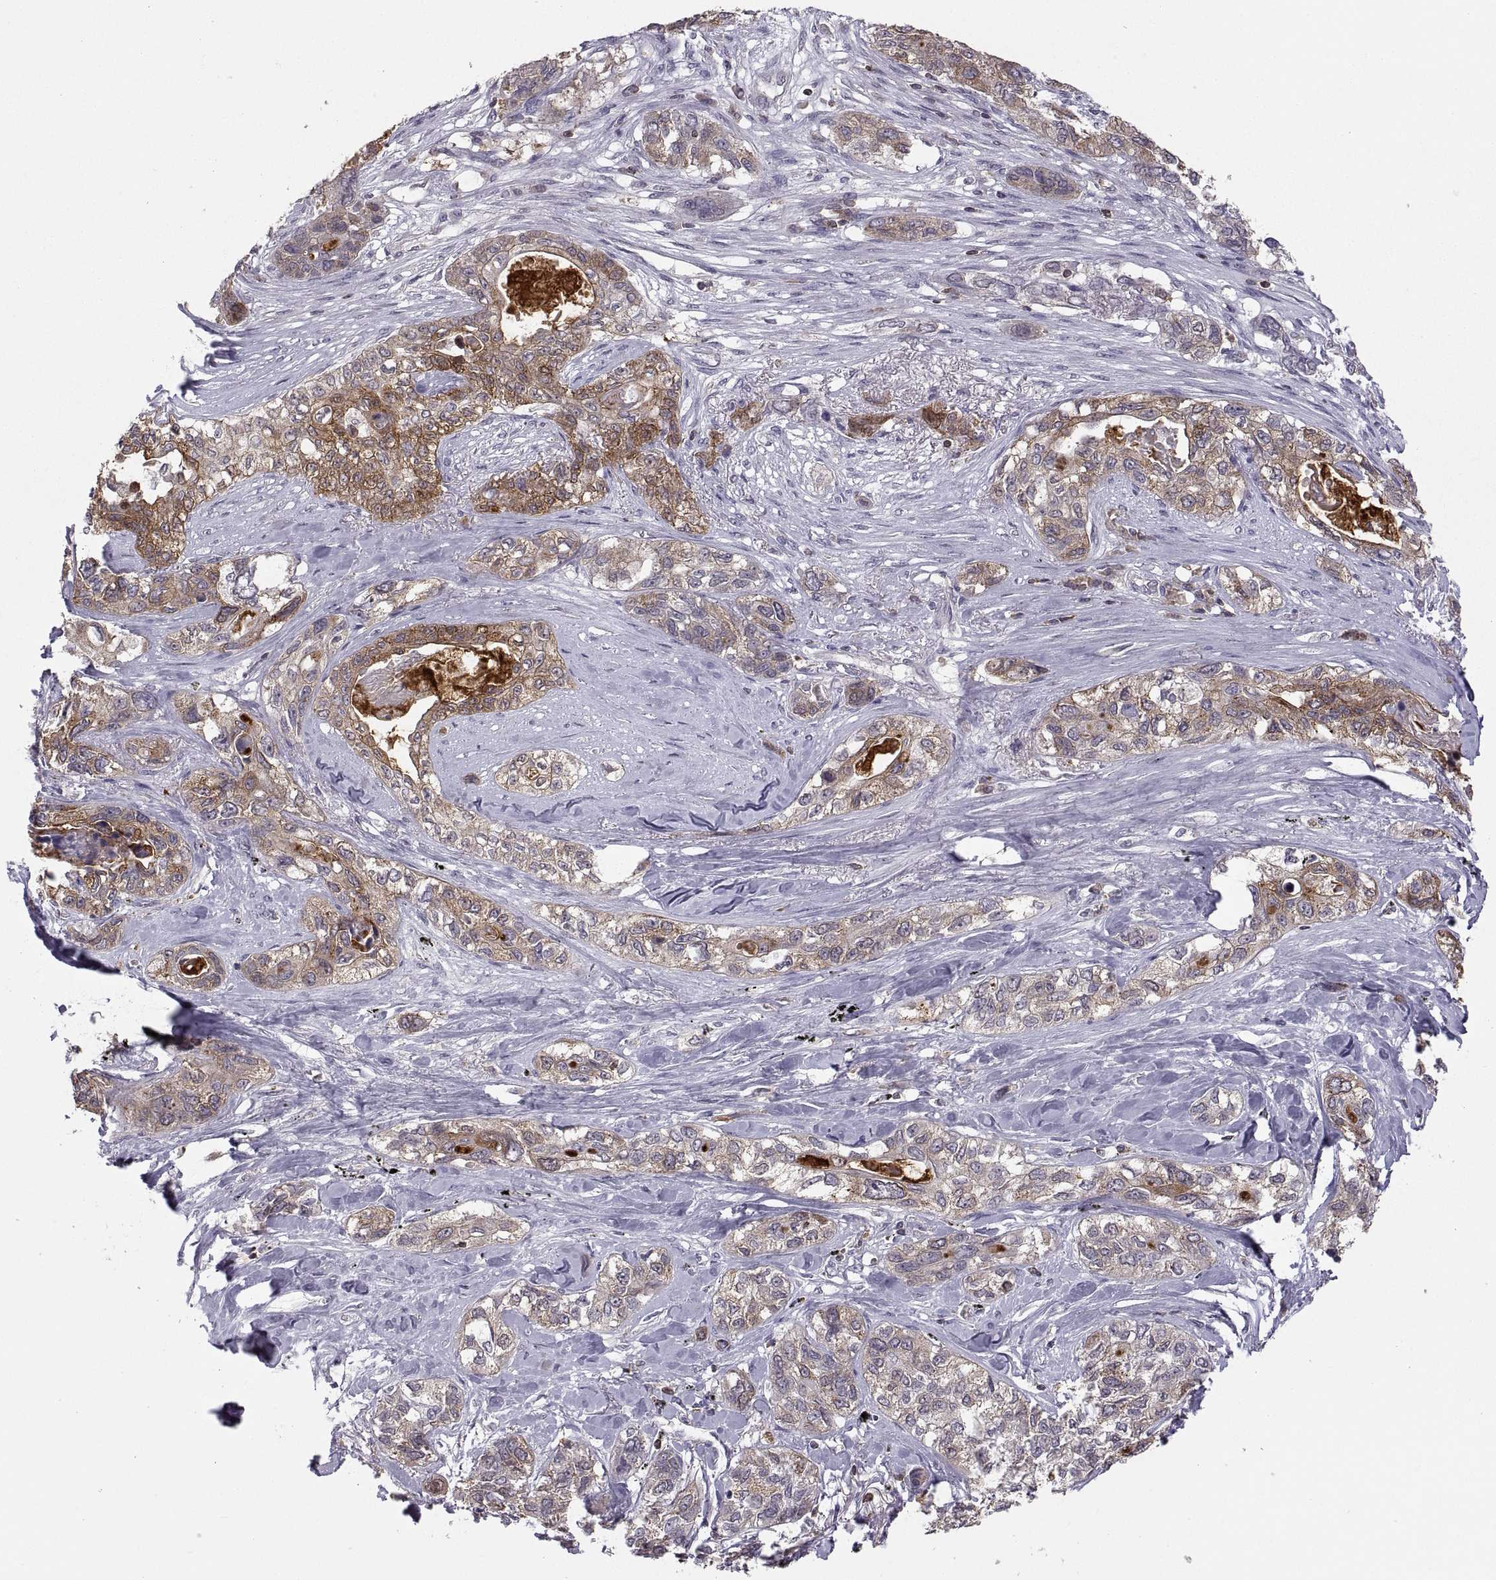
{"staining": {"intensity": "moderate", "quantity": "<25%", "location": "cytoplasmic/membranous"}, "tissue": "lung cancer", "cell_type": "Tumor cells", "image_type": "cancer", "snomed": [{"axis": "morphology", "description": "Squamous cell carcinoma, NOS"}, {"axis": "topography", "description": "Lung"}], "caption": "Lung cancer (squamous cell carcinoma) tissue reveals moderate cytoplasmic/membranous staining in about <25% of tumor cells, visualized by immunohistochemistry.", "gene": "EZR", "patient": {"sex": "female", "age": 70}}